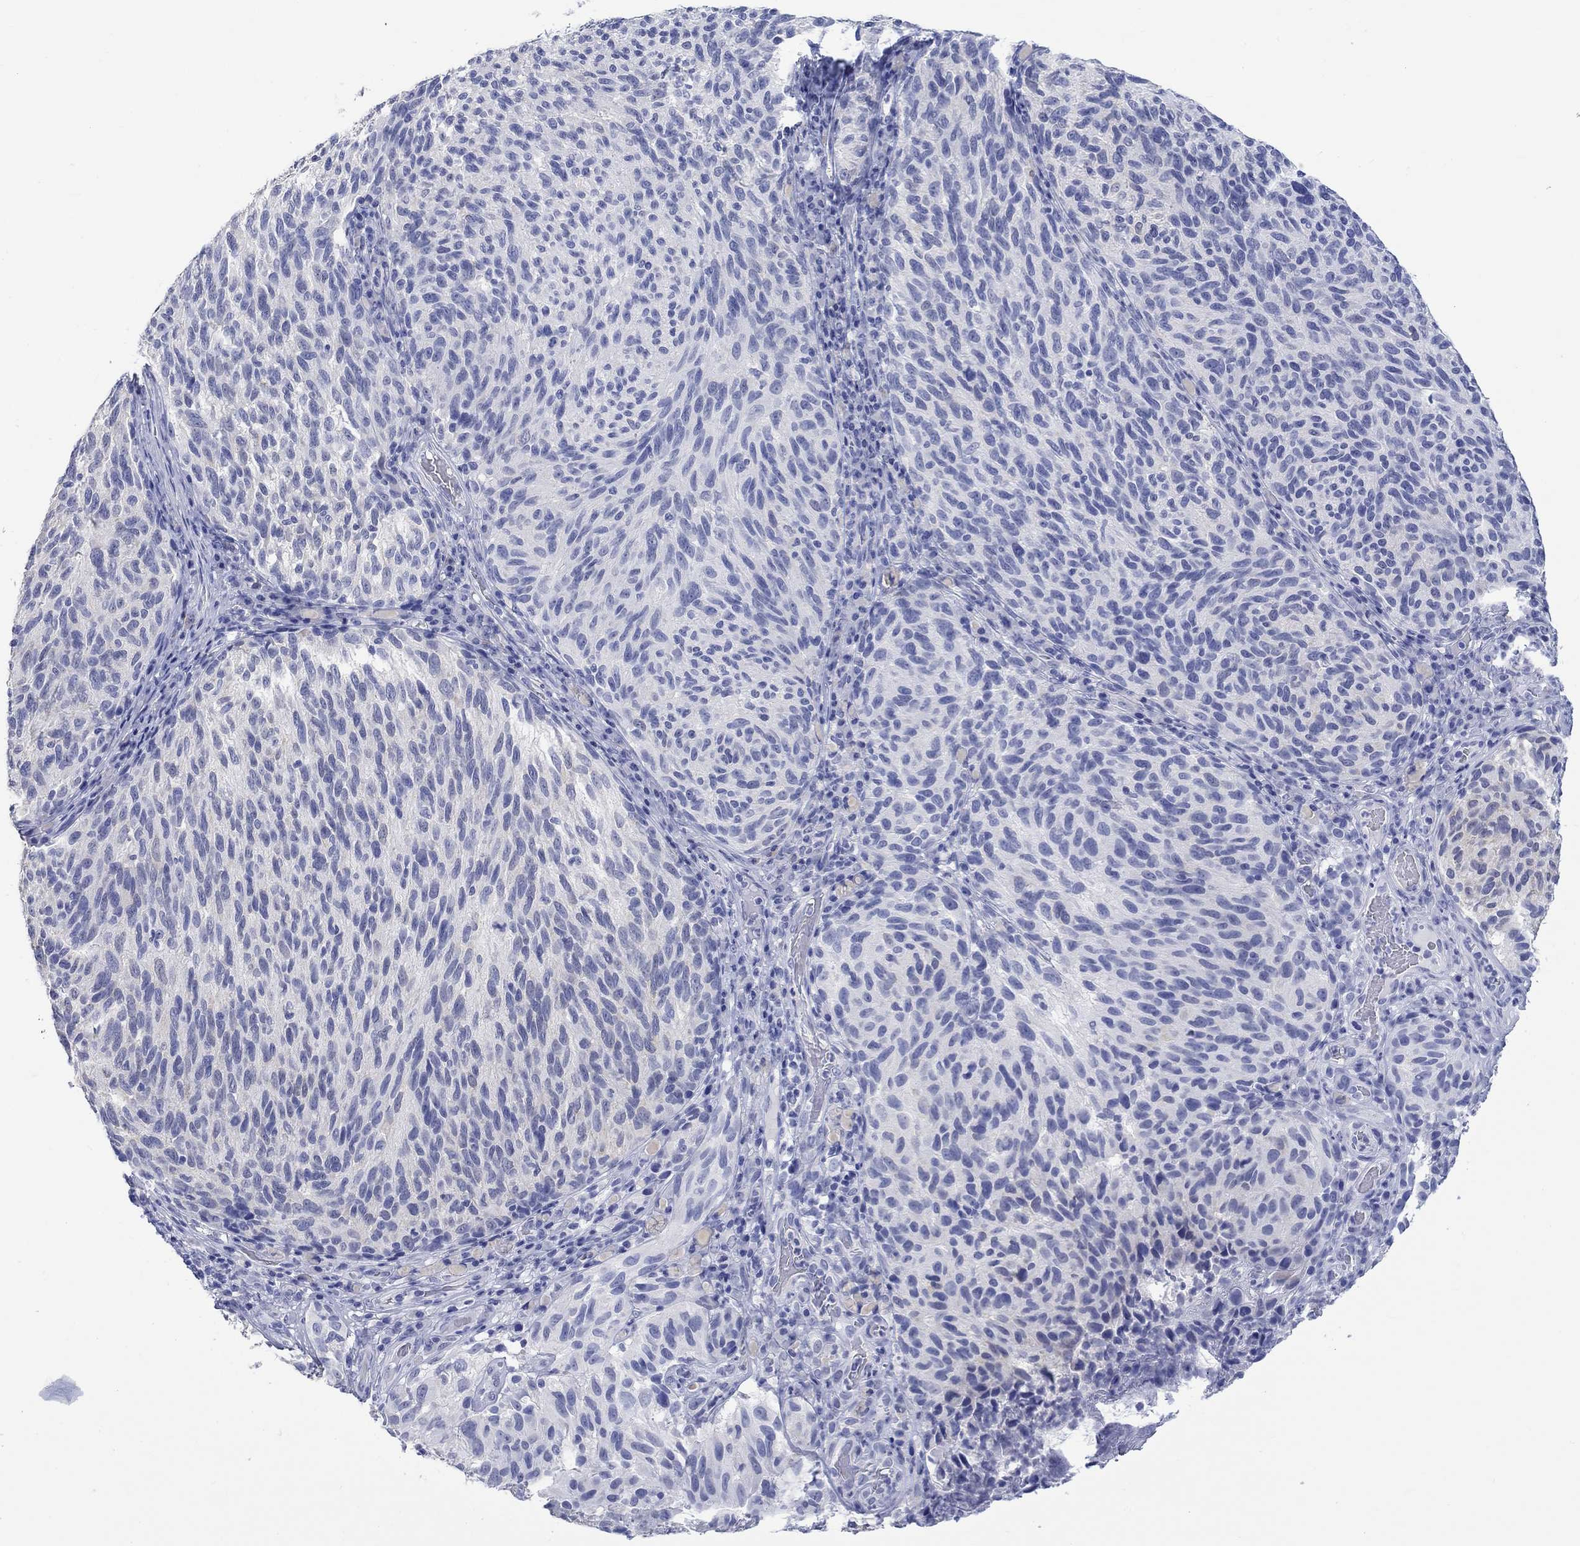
{"staining": {"intensity": "negative", "quantity": "none", "location": "none"}, "tissue": "melanoma", "cell_type": "Tumor cells", "image_type": "cancer", "snomed": [{"axis": "morphology", "description": "Malignant melanoma, NOS"}, {"axis": "topography", "description": "Skin"}], "caption": "This is an IHC photomicrograph of malignant melanoma. There is no positivity in tumor cells.", "gene": "MSI1", "patient": {"sex": "female", "age": 73}}